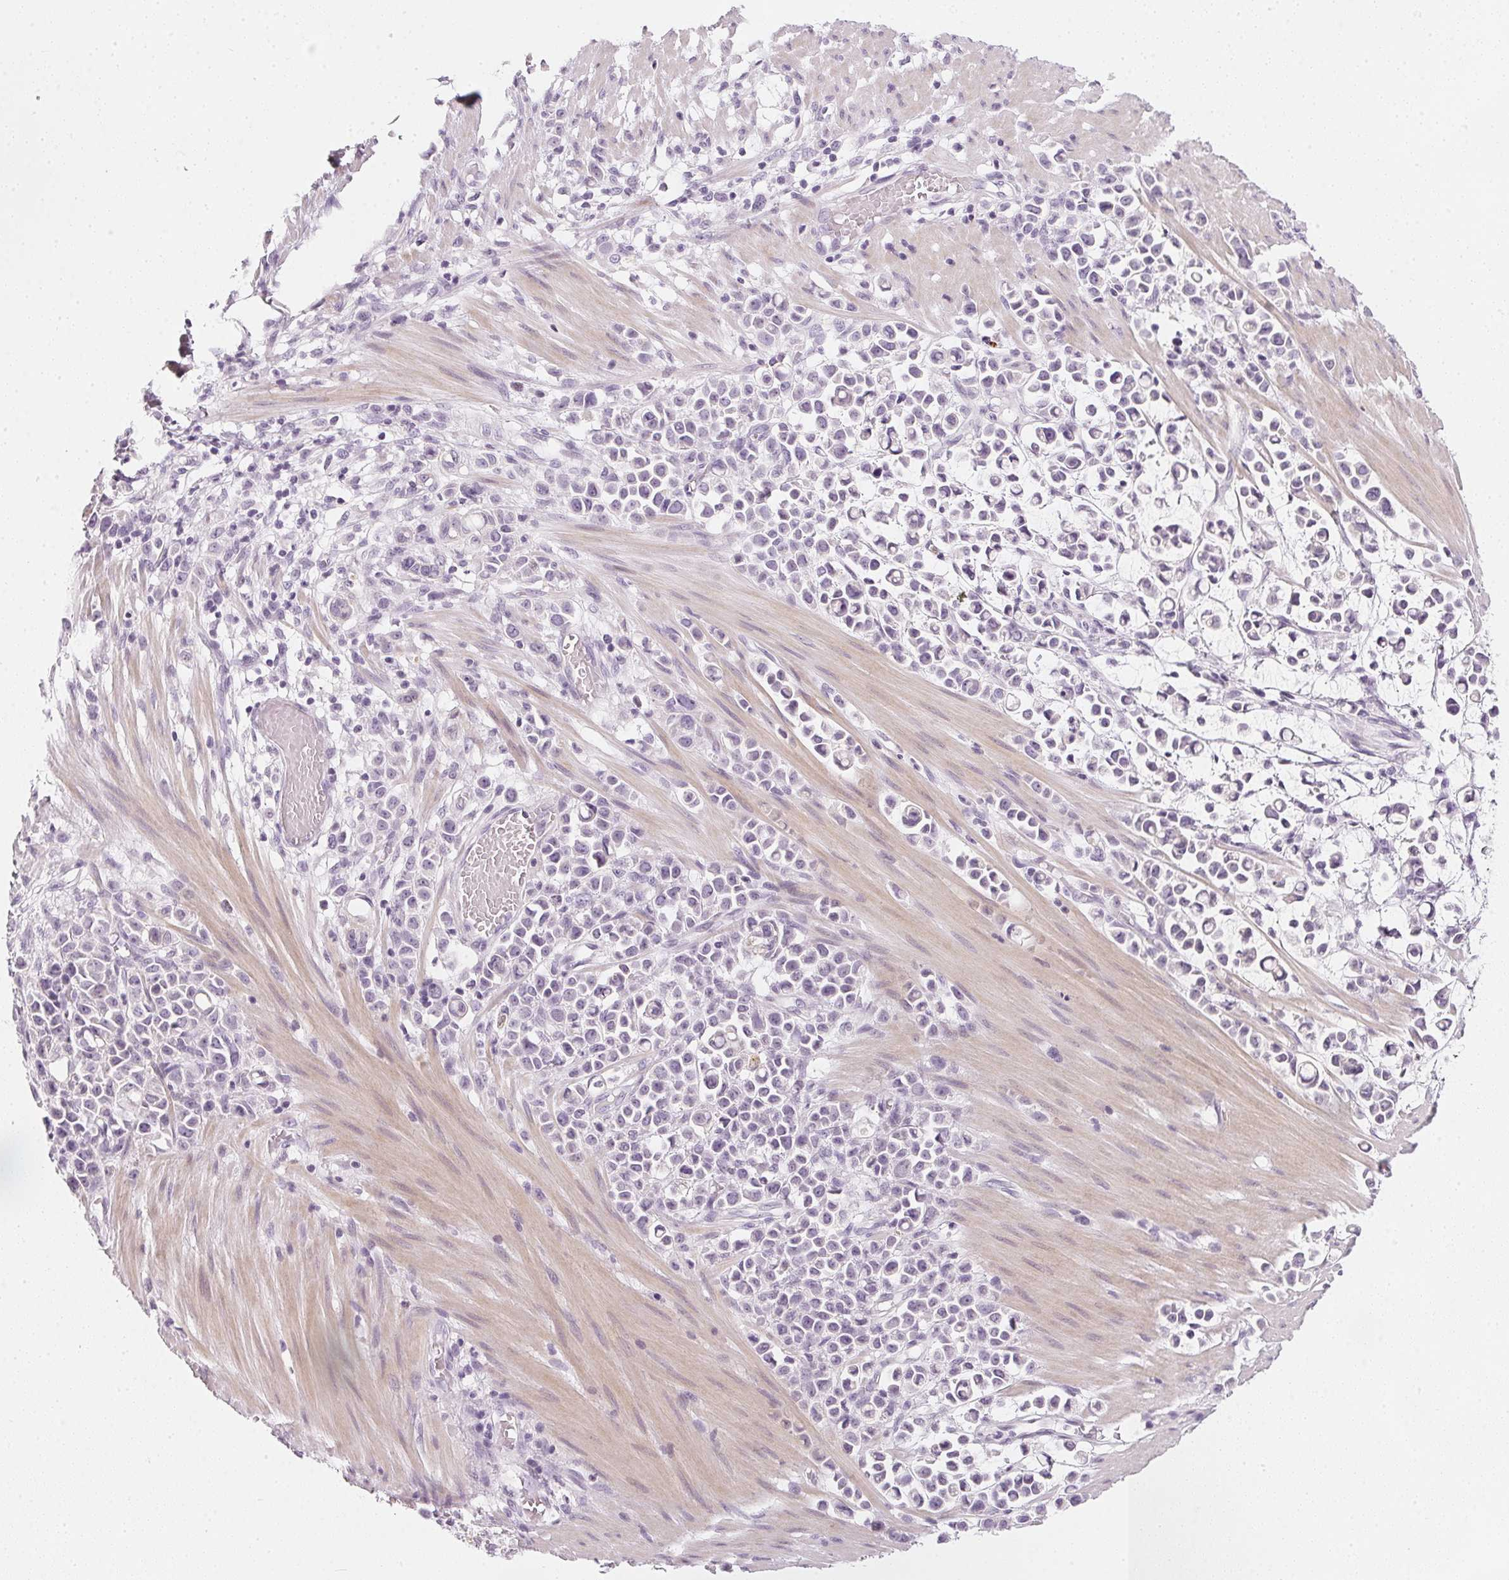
{"staining": {"intensity": "negative", "quantity": "none", "location": "none"}, "tissue": "stomach cancer", "cell_type": "Tumor cells", "image_type": "cancer", "snomed": [{"axis": "morphology", "description": "Adenocarcinoma, NOS"}, {"axis": "topography", "description": "Stomach"}], "caption": "Photomicrograph shows no protein positivity in tumor cells of stomach adenocarcinoma tissue.", "gene": "CHST4", "patient": {"sex": "male", "age": 82}}